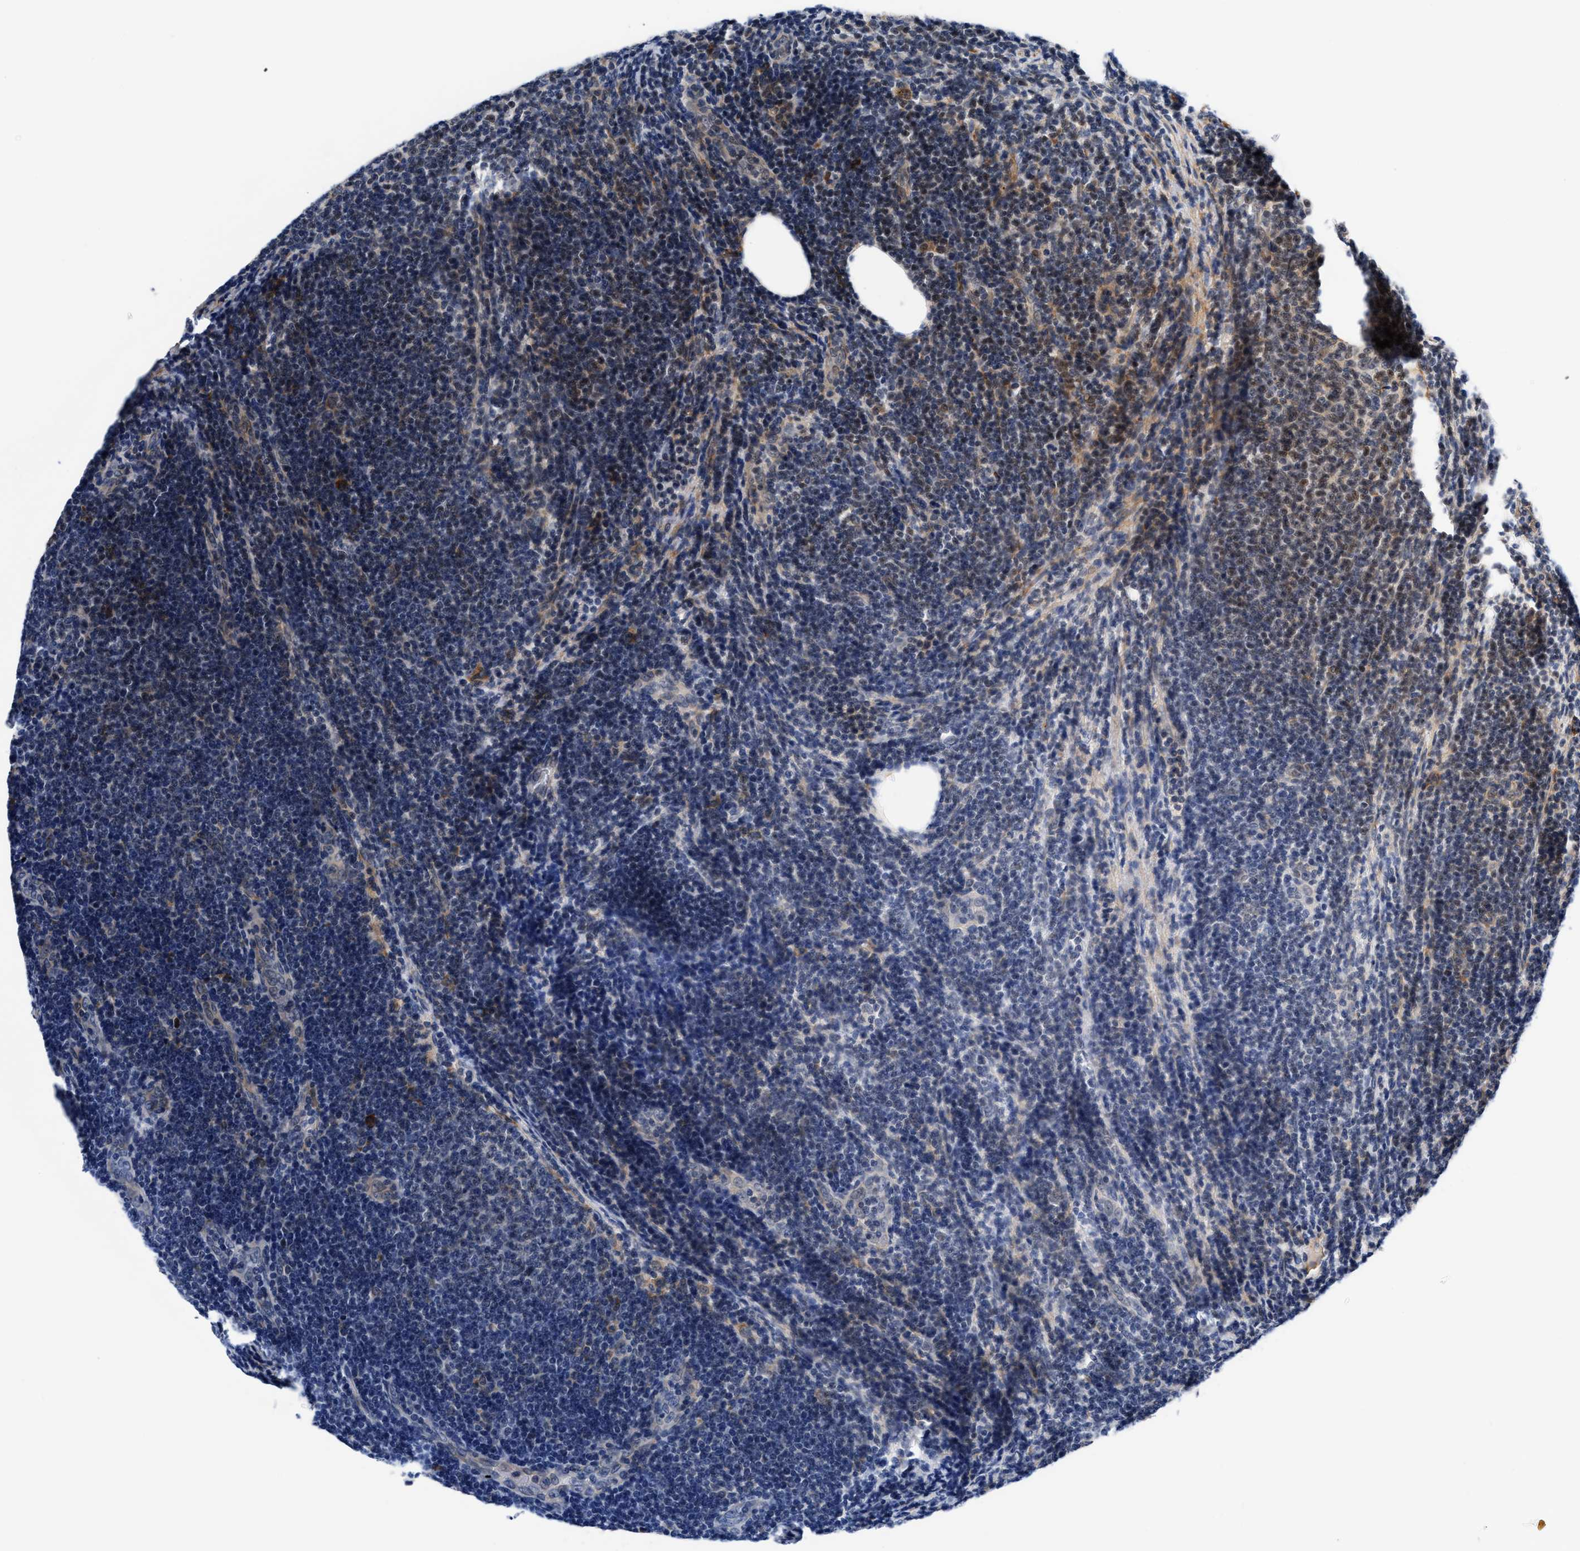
{"staining": {"intensity": "negative", "quantity": "none", "location": "none"}, "tissue": "lymphoma", "cell_type": "Tumor cells", "image_type": "cancer", "snomed": [{"axis": "morphology", "description": "Malignant lymphoma, non-Hodgkin's type, Low grade"}, {"axis": "topography", "description": "Lymph node"}], "caption": "Low-grade malignant lymphoma, non-Hodgkin's type was stained to show a protein in brown. There is no significant positivity in tumor cells. The staining is performed using DAB (3,3'-diaminobenzidine) brown chromogen with nuclei counter-stained in using hematoxylin.", "gene": "SLC12A2", "patient": {"sex": "male", "age": 66}}